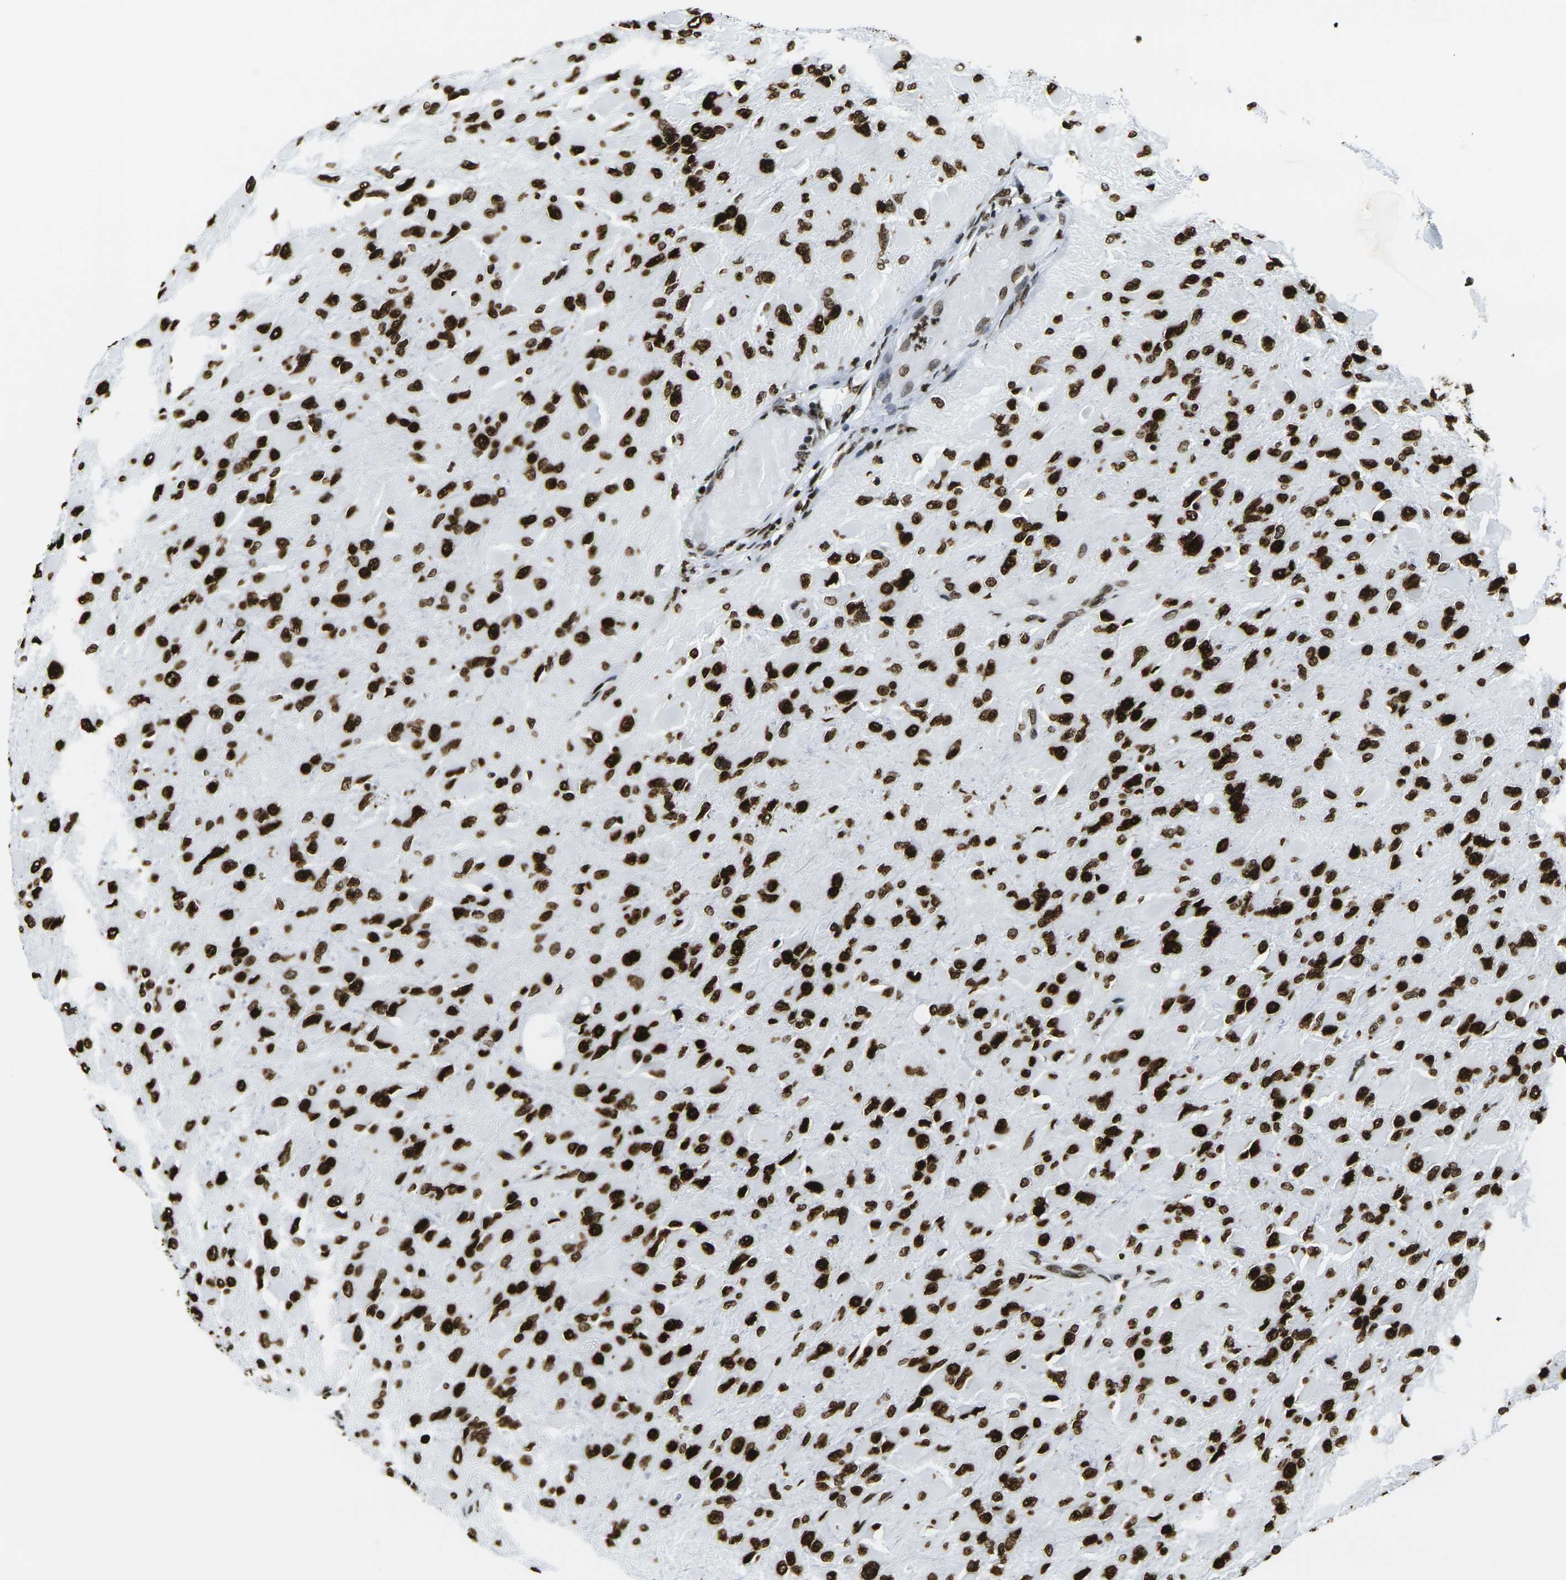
{"staining": {"intensity": "strong", "quantity": ">75%", "location": "nuclear"}, "tissue": "glioma", "cell_type": "Tumor cells", "image_type": "cancer", "snomed": [{"axis": "morphology", "description": "Glioma, malignant, High grade"}, {"axis": "topography", "description": "Cerebral cortex"}], "caption": "Human glioma stained for a protein (brown) shows strong nuclear positive positivity in approximately >75% of tumor cells.", "gene": "H2AX", "patient": {"sex": "female", "age": 36}}